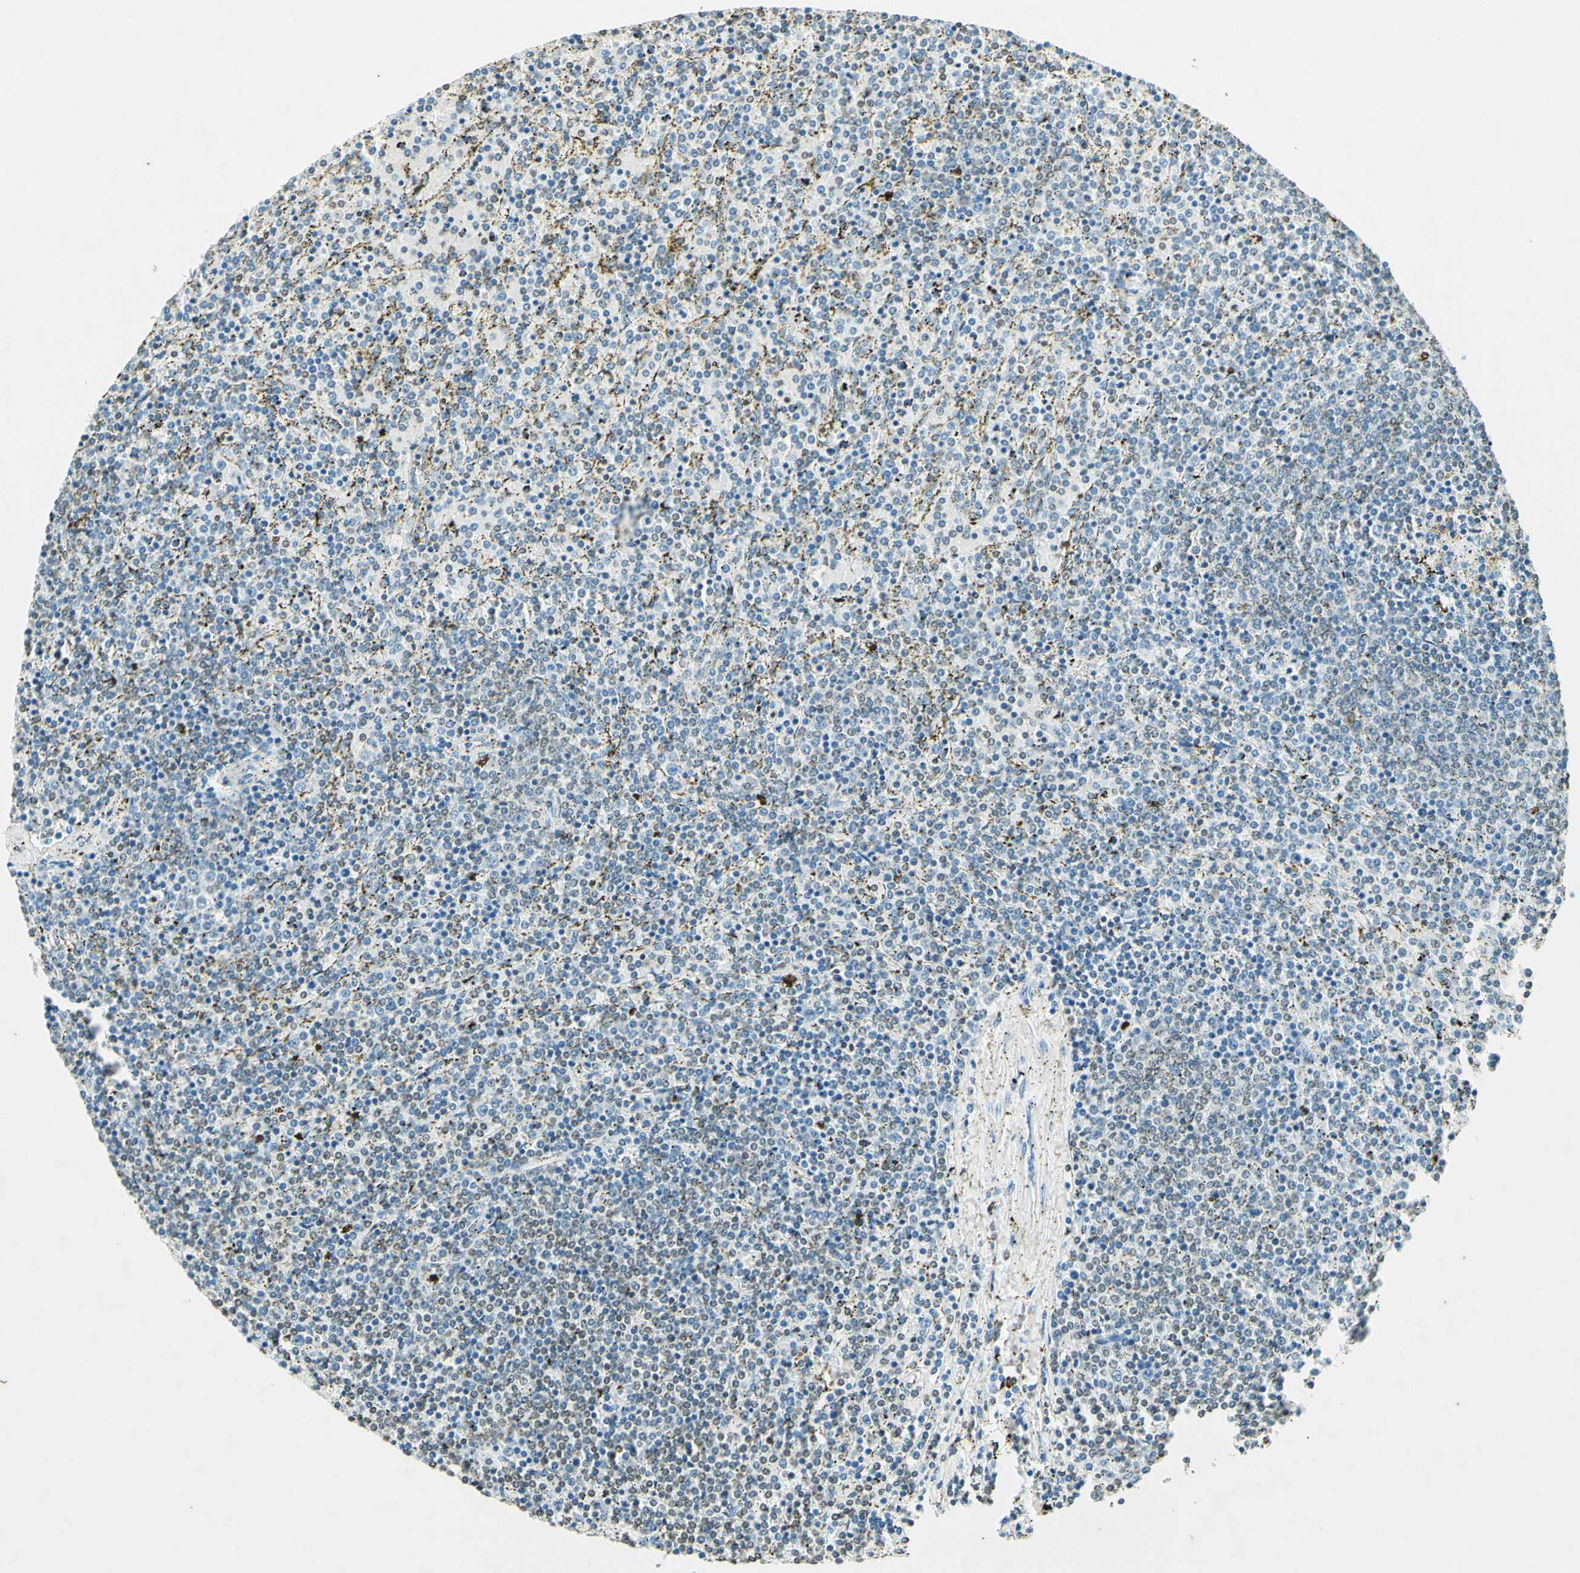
{"staining": {"intensity": "weak", "quantity": "<25%", "location": "nuclear"}, "tissue": "lymphoma", "cell_type": "Tumor cells", "image_type": "cancer", "snomed": [{"axis": "morphology", "description": "Malignant lymphoma, non-Hodgkin's type, Low grade"}, {"axis": "topography", "description": "Spleen"}], "caption": "A photomicrograph of human low-grade malignant lymphoma, non-Hodgkin's type is negative for staining in tumor cells.", "gene": "MSH2", "patient": {"sex": "female", "age": 77}}